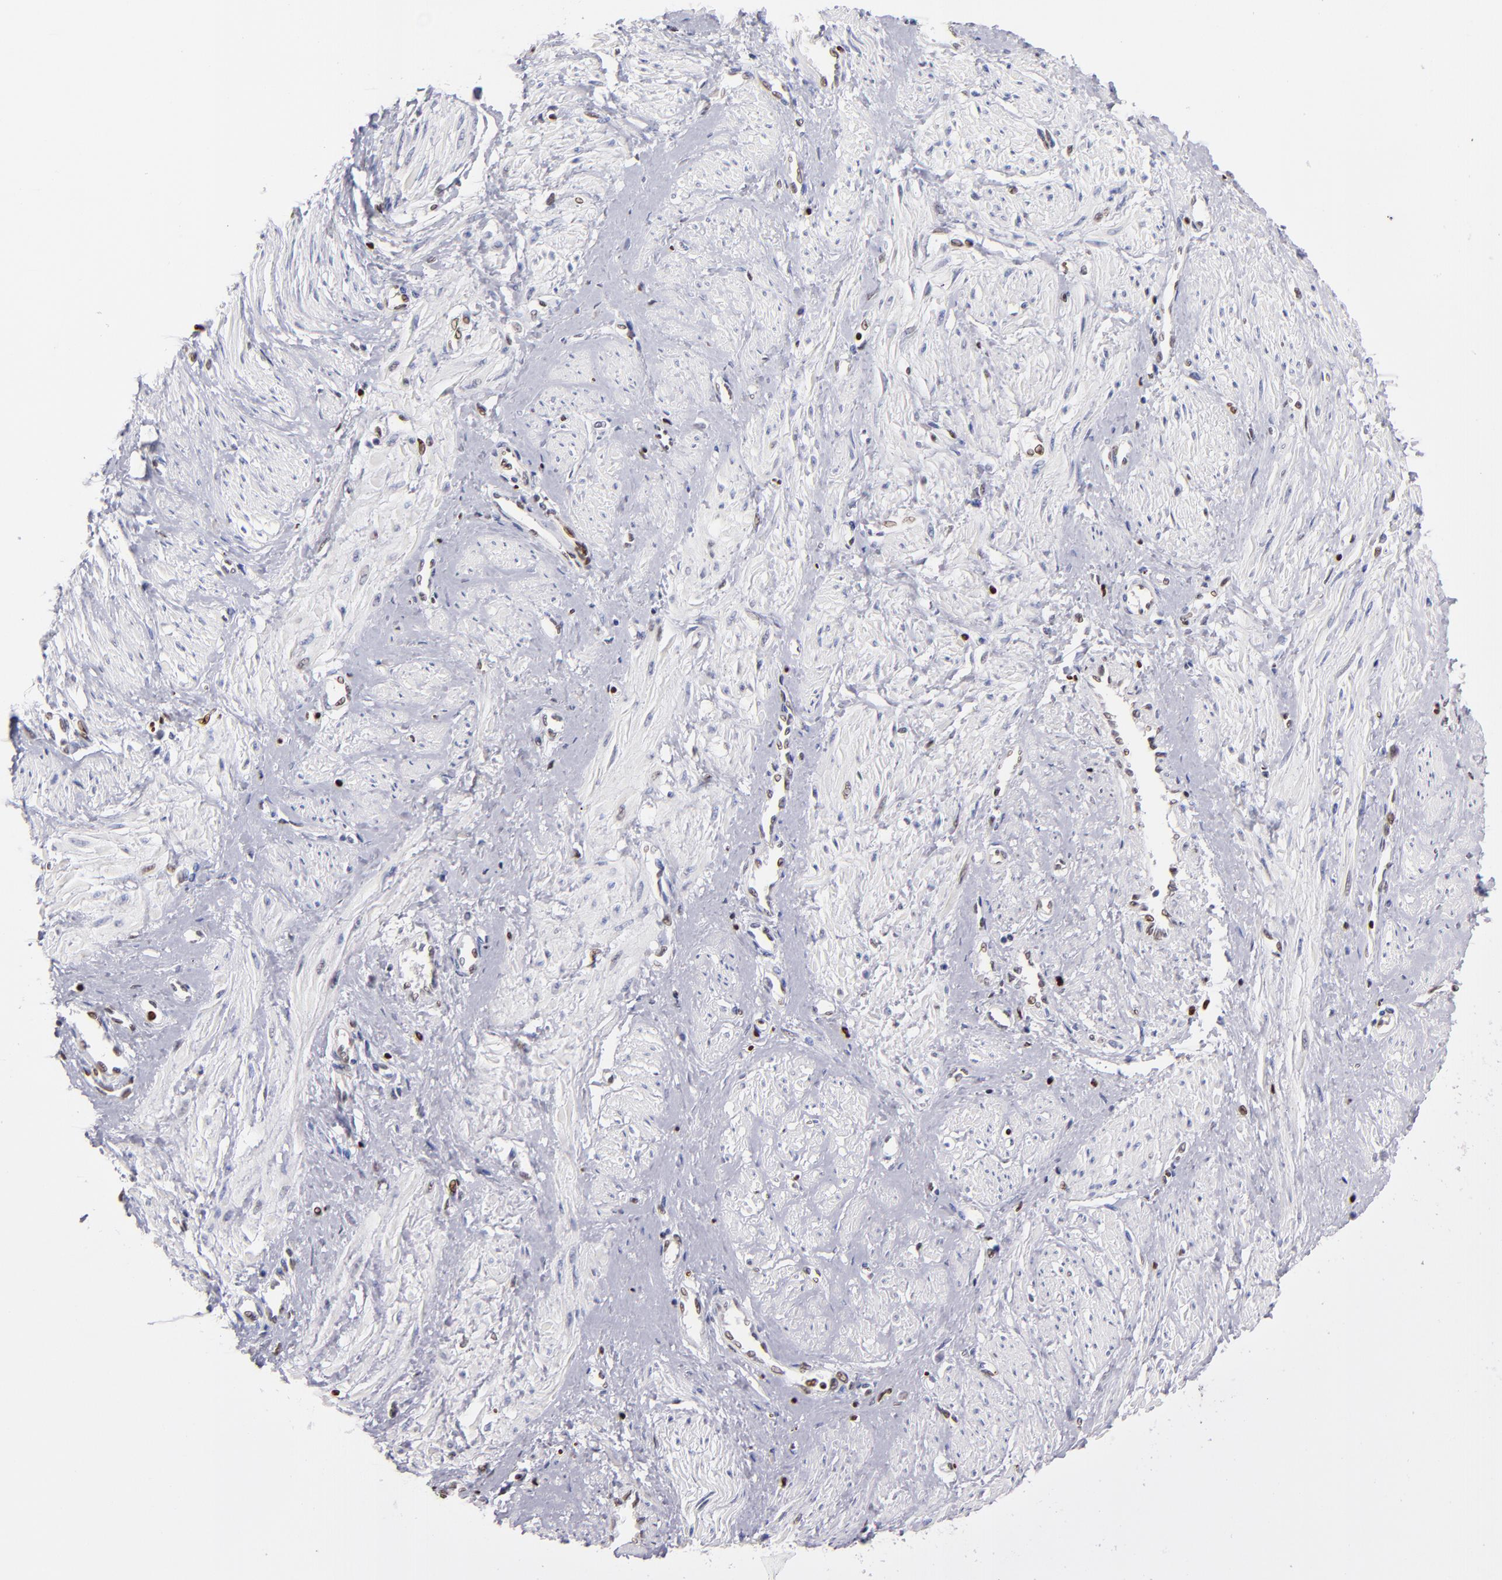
{"staining": {"intensity": "weak", "quantity": "25%-75%", "location": "nuclear"}, "tissue": "smooth muscle", "cell_type": "Smooth muscle cells", "image_type": "normal", "snomed": [{"axis": "morphology", "description": "Normal tissue, NOS"}, {"axis": "topography", "description": "Smooth muscle"}, {"axis": "topography", "description": "Uterus"}], "caption": "Smooth muscle cells show weak nuclear positivity in about 25%-75% of cells in normal smooth muscle.", "gene": "POLA1", "patient": {"sex": "female", "age": 39}}